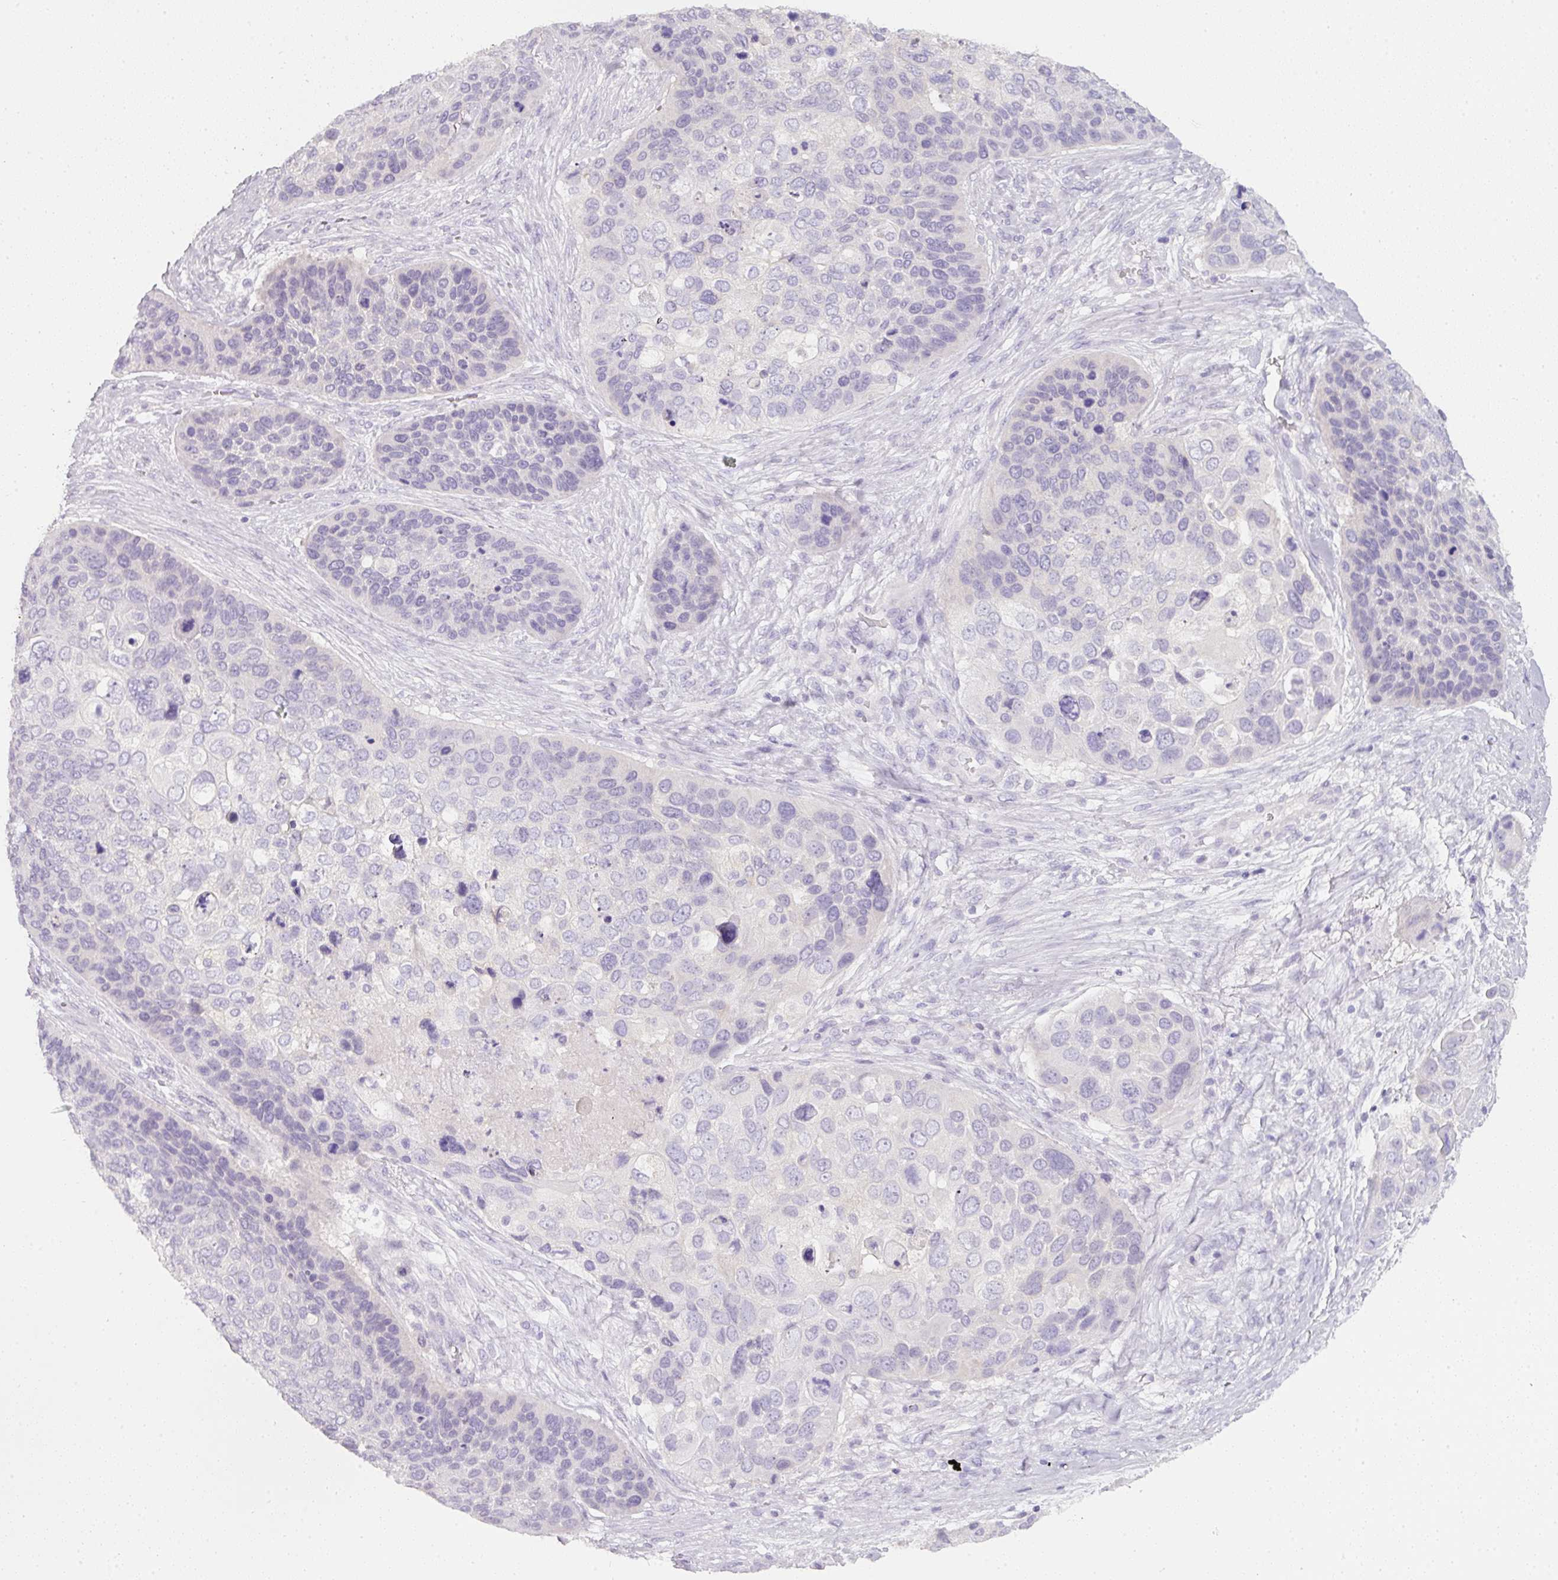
{"staining": {"intensity": "negative", "quantity": "none", "location": "none"}, "tissue": "skin cancer", "cell_type": "Tumor cells", "image_type": "cancer", "snomed": [{"axis": "morphology", "description": "Basal cell carcinoma"}, {"axis": "topography", "description": "Skin"}], "caption": "Tumor cells show no significant staining in skin cancer.", "gene": "SLC2A2", "patient": {"sex": "female", "age": 74}}